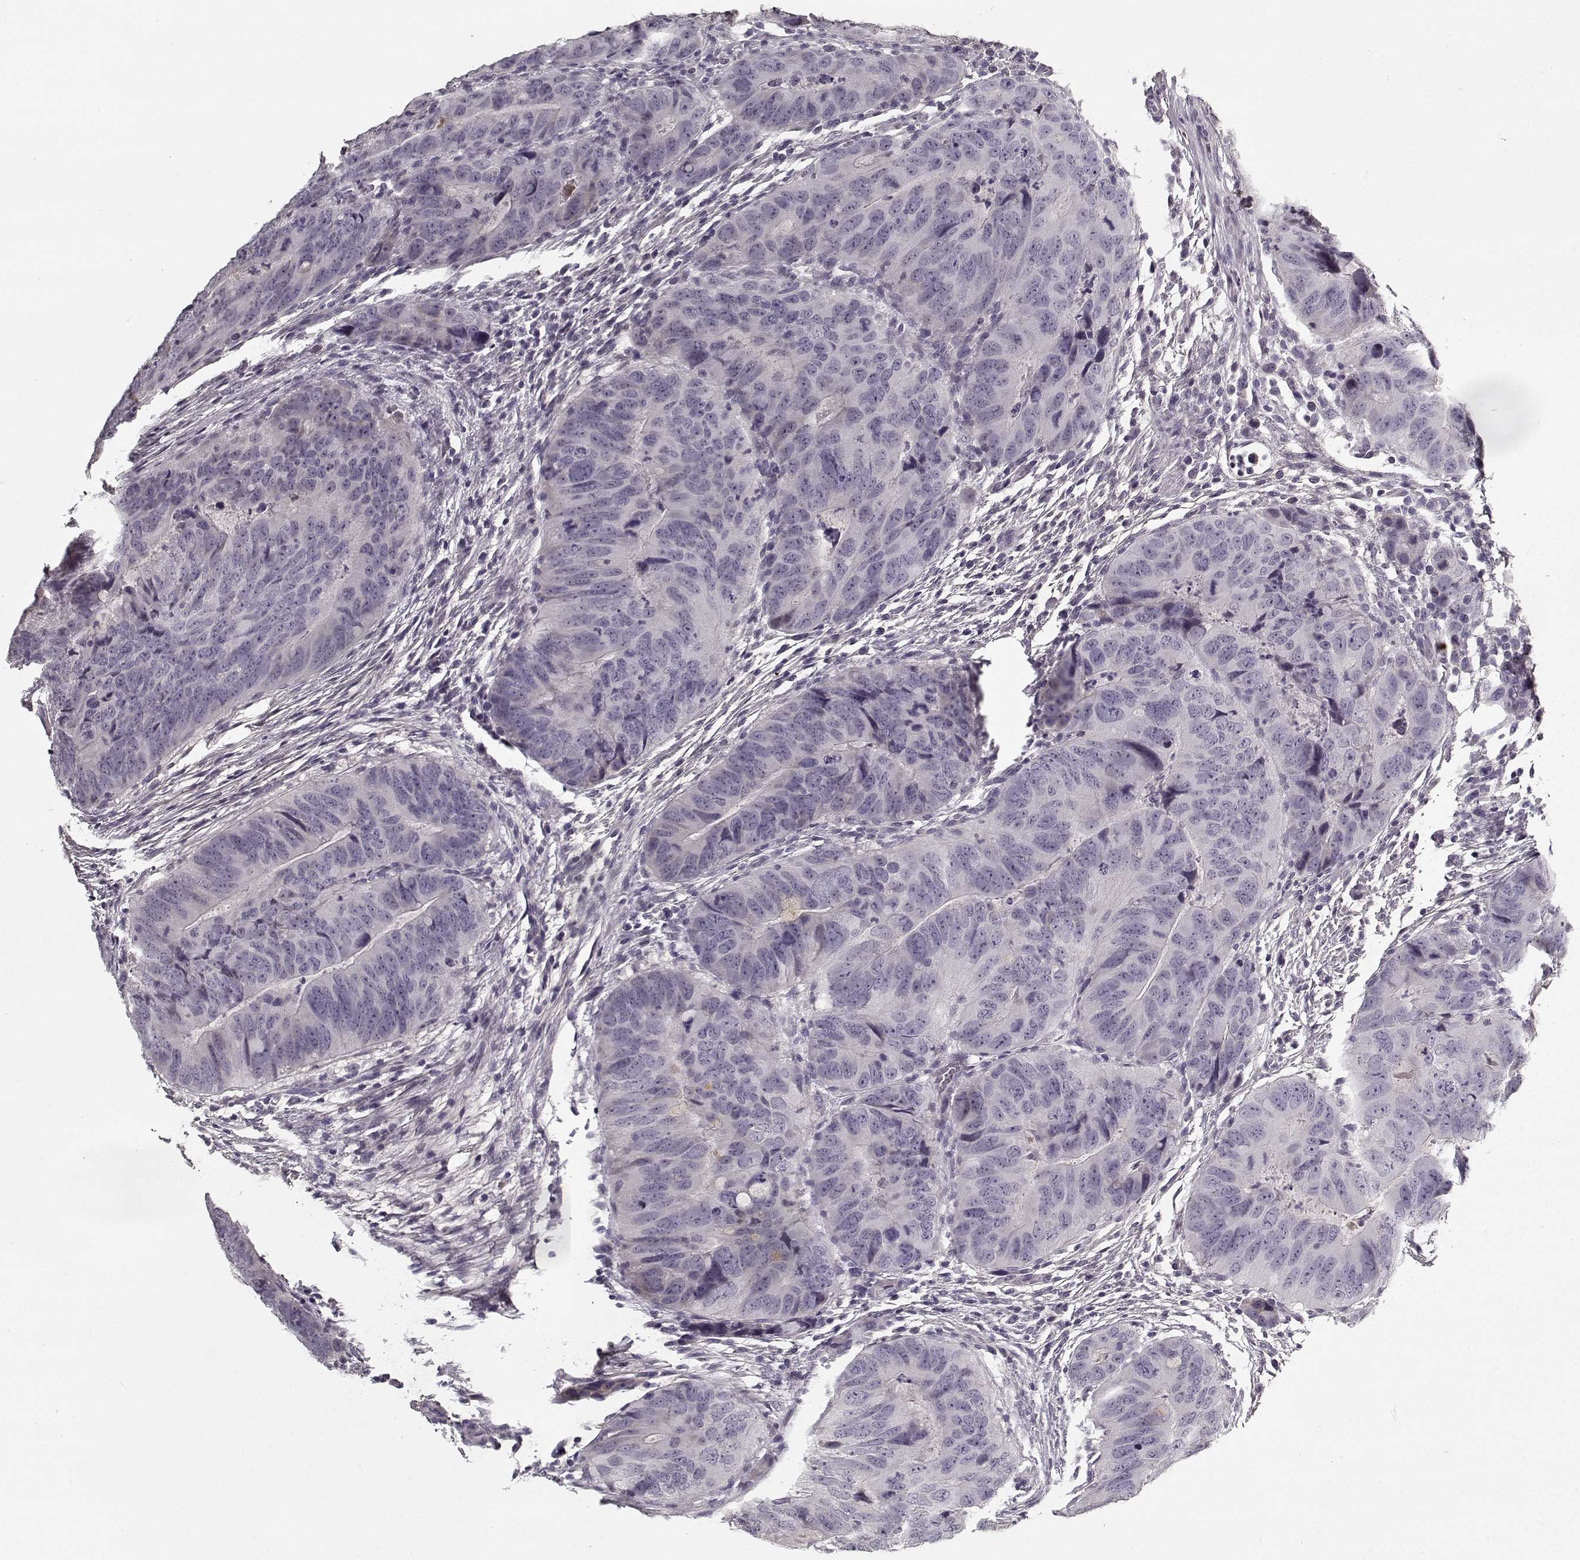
{"staining": {"intensity": "negative", "quantity": "none", "location": "none"}, "tissue": "colorectal cancer", "cell_type": "Tumor cells", "image_type": "cancer", "snomed": [{"axis": "morphology", "description": "Adenocarcinoma, NOS"}, {"axis": "topography", "description": "Colon"}], "caption": "Immunohistochemistry histopathology image of human colorectal cancer stained for a protein (brown), which demonstrates no expression in tumor cells. The staining was performed using DAB (3,3'-diaminobenzidine) to visualize the protein expression in brown, while the nuclei were stained in blue with hematoxylin (Magnification: 20x).", "gene": "LUM", "patient": {"sex": "male", "age": 79}}